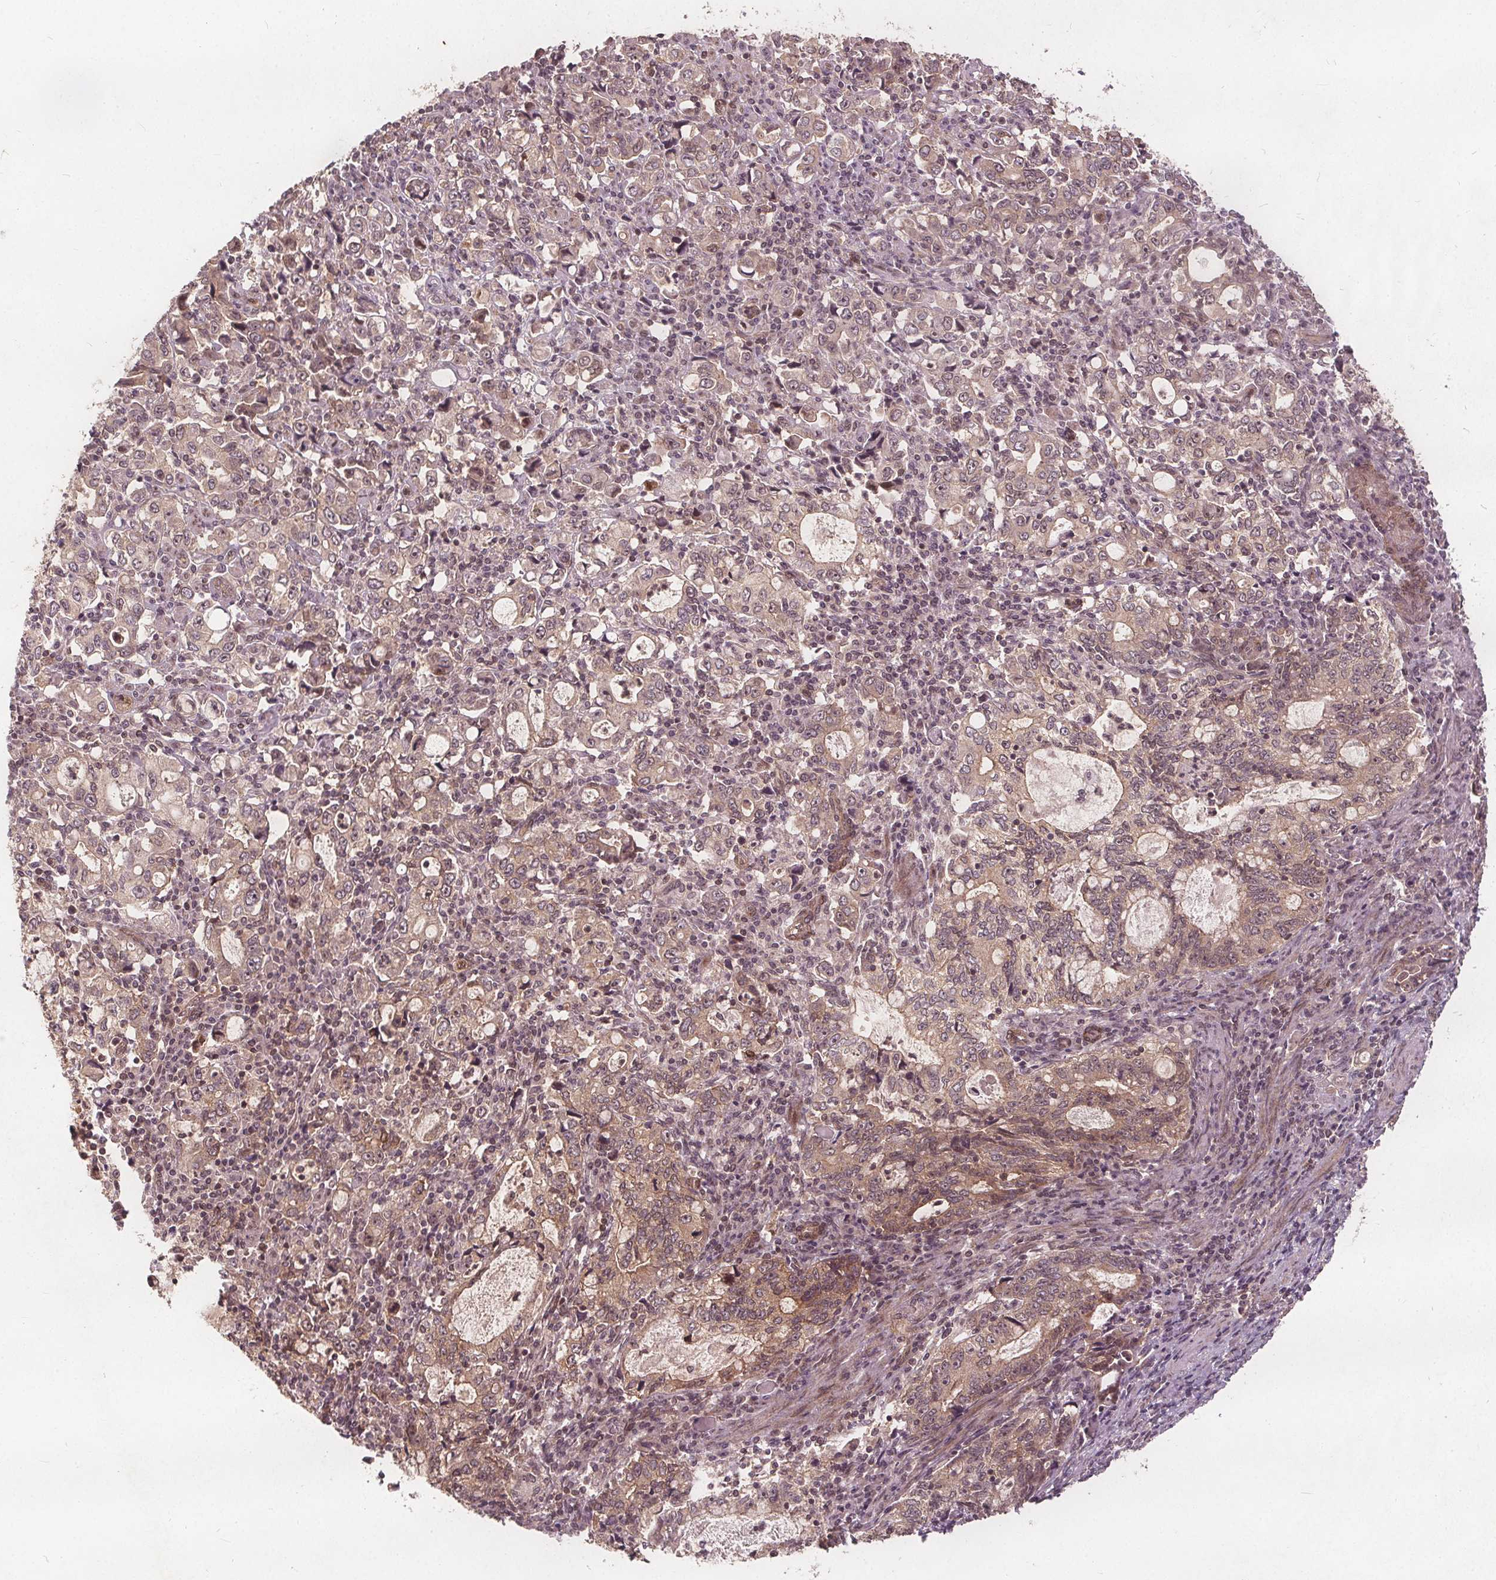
{"staining": {"intensity": "weak", "quantity": ">75%", "location": "cytoplasmic/membranous"}, "tissue": "stomach cancer", "cell_type": "Tumor cells", "image_type": "cancer", "snomed": [{"axis": "morphology", "description": "Adenocarcinoma, NOS"}, {"axis": "topography", "description": "Stomach, lower"}], "caption": "DAB (3,3'-diaminobenzidine) immunohistochemical staining of human stomach cancer (adenocarcinoma) reveals weak cytoplasmic/membranous protein staining in about >75% of tumor cells.", "gene": "PPP1CB", "patient": {"sex": "female", "age": 72}}